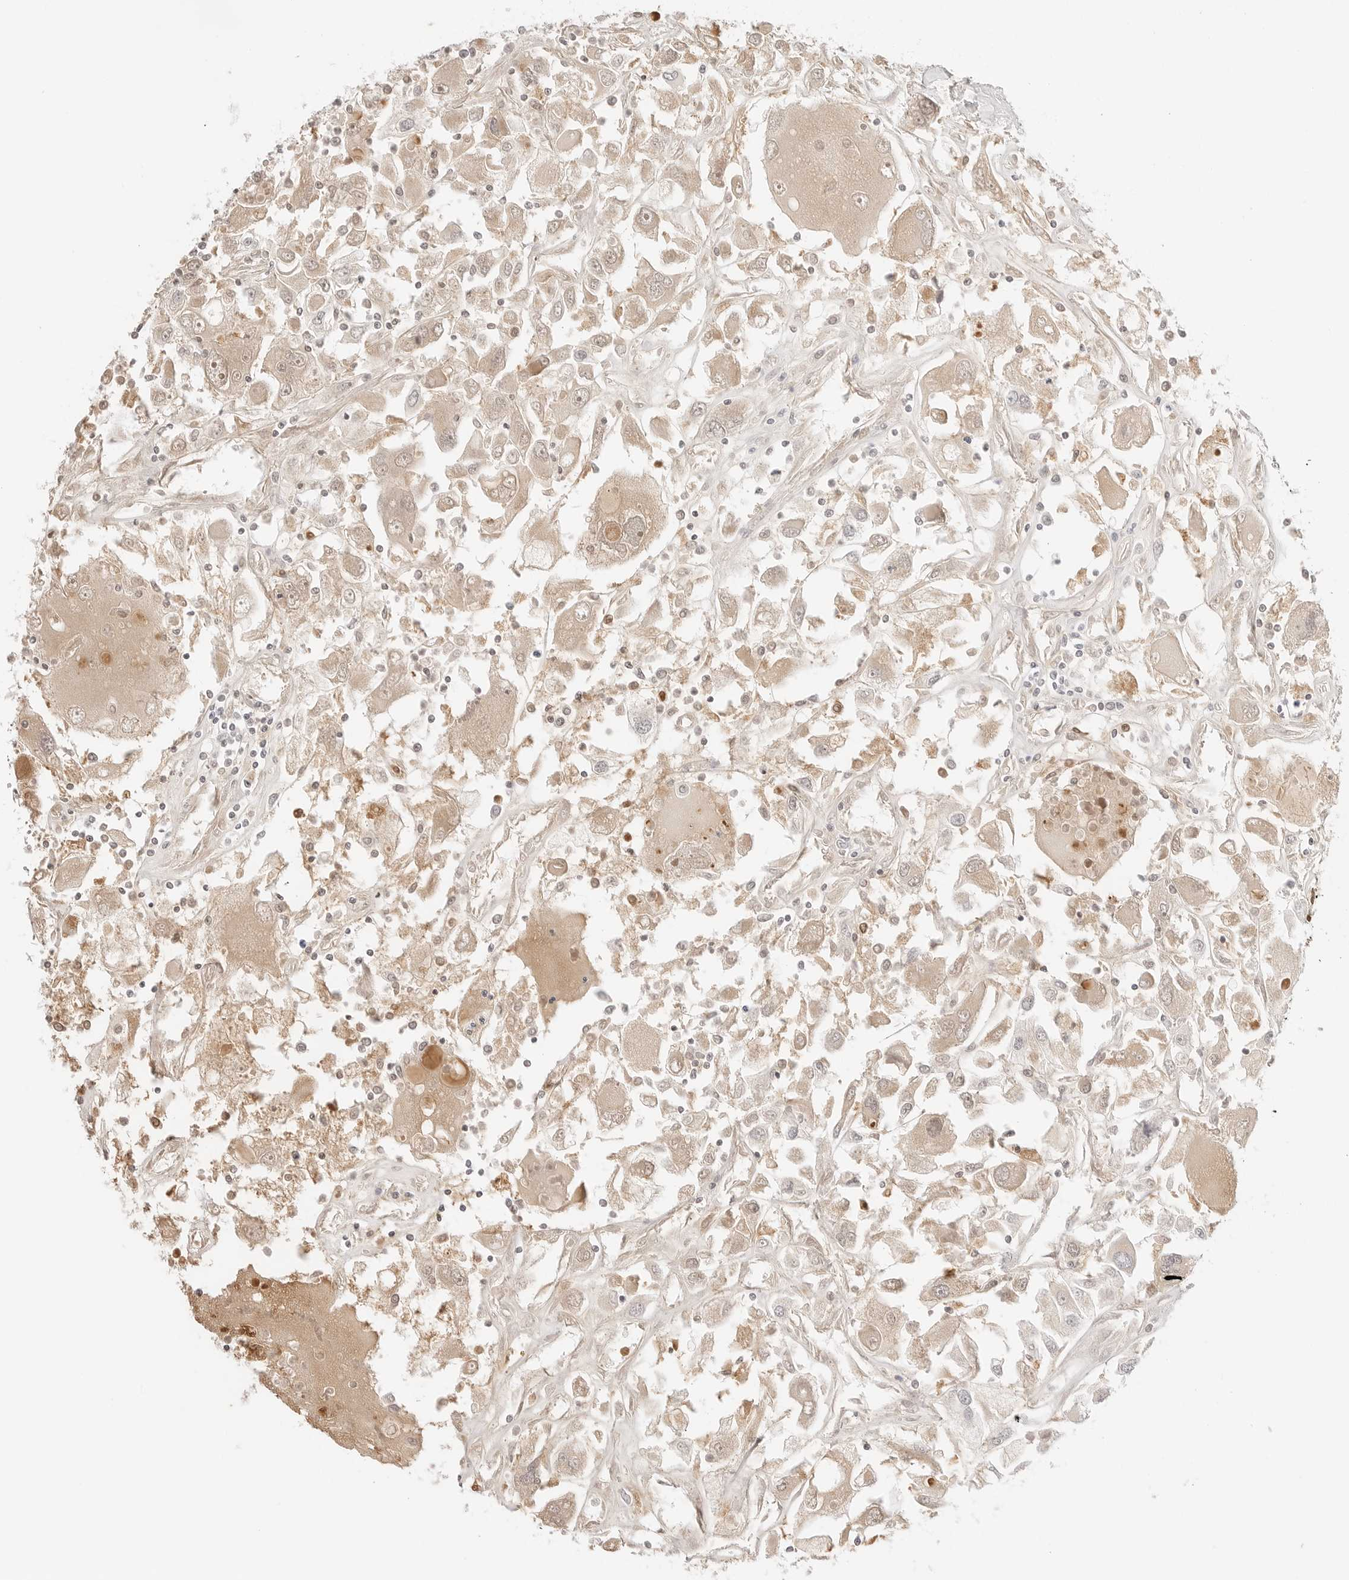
{"staining": {"intensity": "weak", "quantity": ">75%", "location": "cytoplasmic/membranous"}, "tissue": "renal cancer", "cell_type": "Tumor cells", "image_type": "cancer", "snomed": [{"axis": "morphology", "description": "Adenocarcinoma, NOS"}, {"axis": "topography", "description": "Kidney"}], "caption": "Immunohistochemistry (IHC) (DAB (3,3'-diaminobenzidine)) staining of human renal cancer (adenocarcinoma) exhibits weak cytoplasmic/membranous protein positivity in approximately >75% of tumor cells.", "gene": "RPS6KL1", "patient": {"sex": "female", "age": 52}}